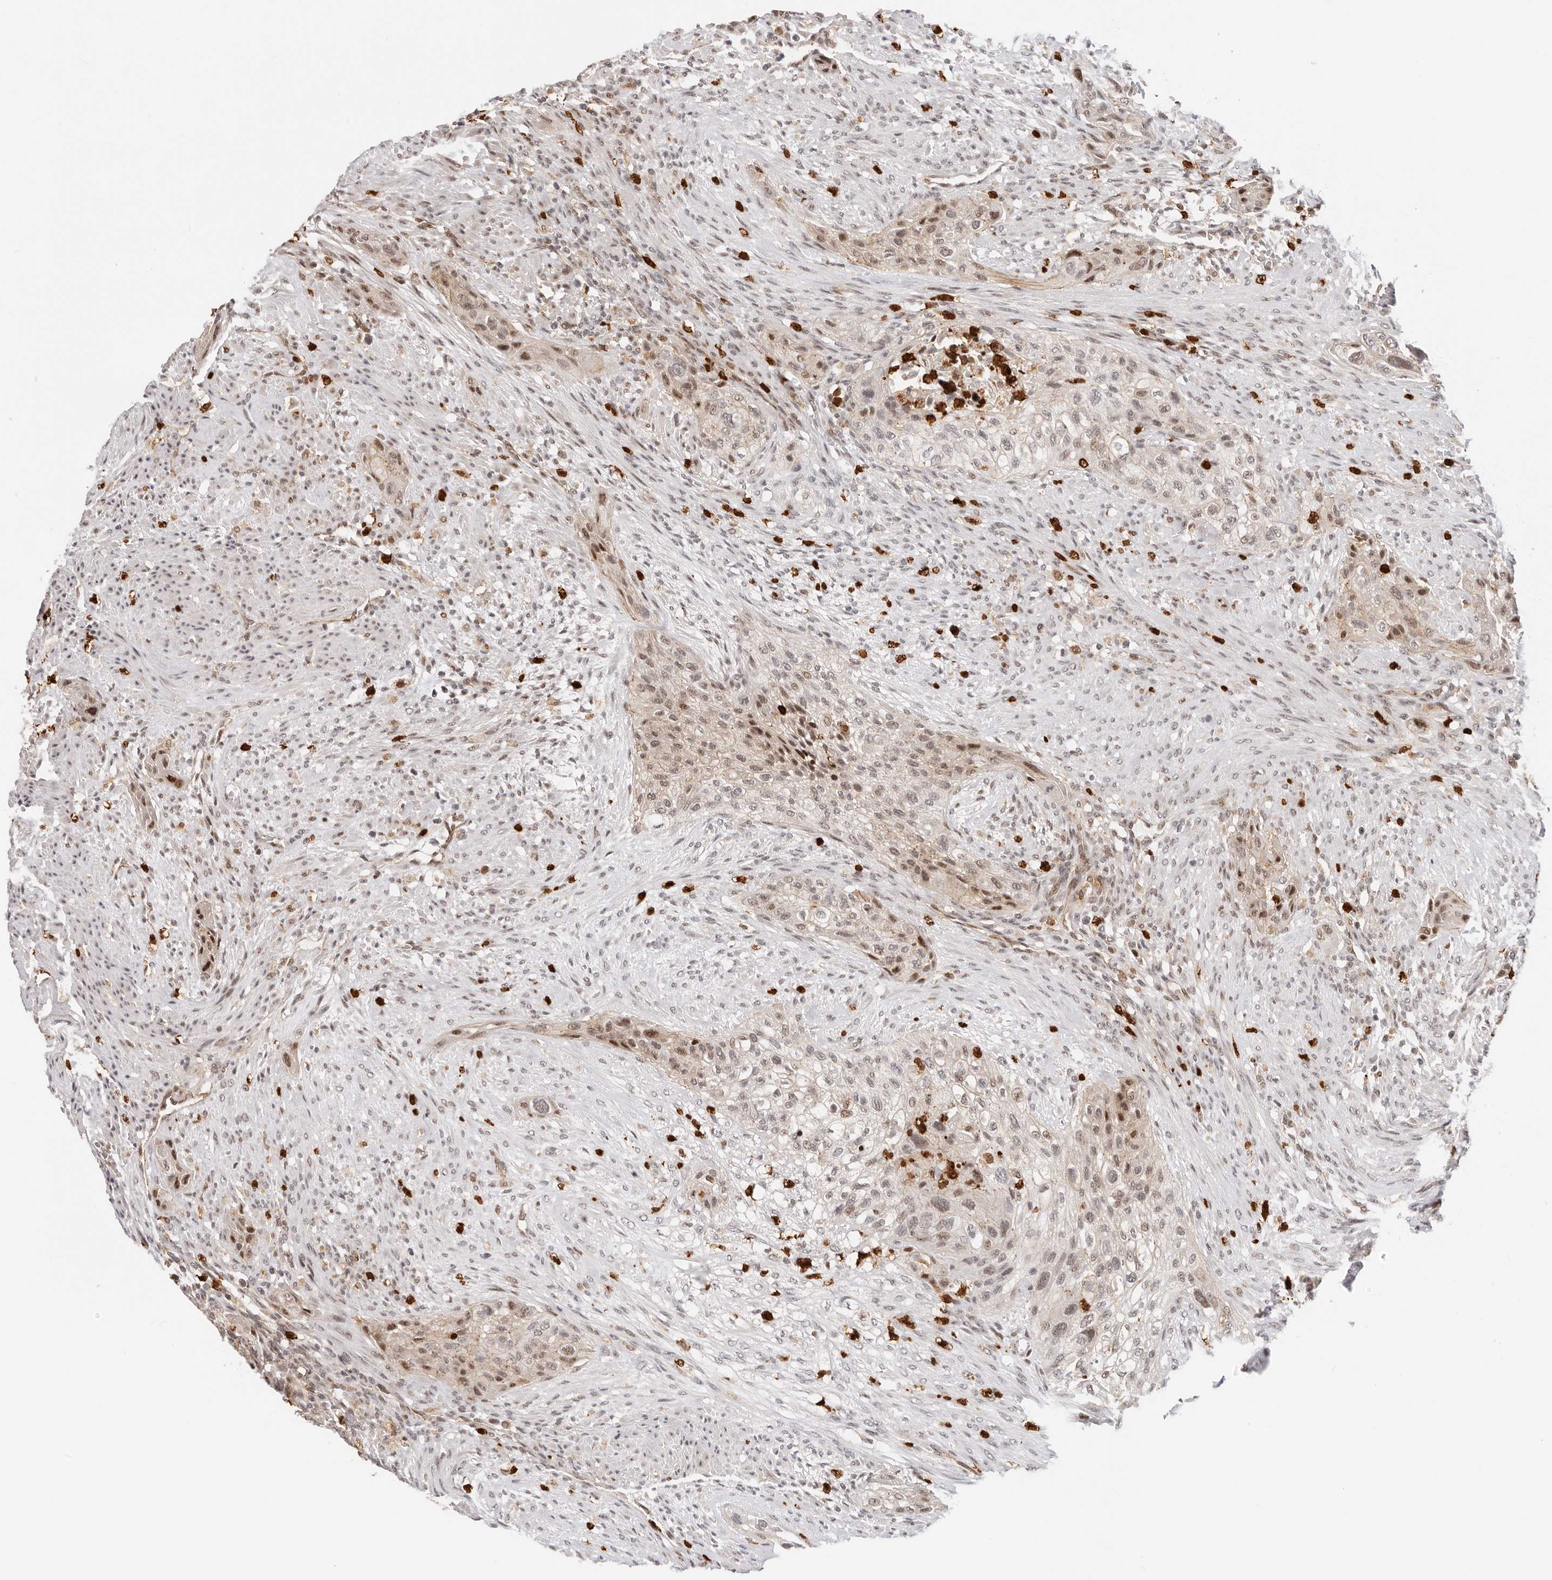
{"staining": {"intensity": "moderate", "quantity": ">75%", "location": "nuclear"}, "tissue": "urothelial cancer", "cell_type": "Tumor cells", "image_type": "cancer", "snomed": [{"axis": "morphology", "description": "Urothelial carcinoma, High grade"}, {"axis": "topography", "description": "Urinary bladder"}], "caption": "Protein expression analysis of human urothelial cancer reveals moderate nuclear expression in approximately >75% of tumor cells.", "gene": "AFDN", "patient": {"sex": "male", "age": 35}}